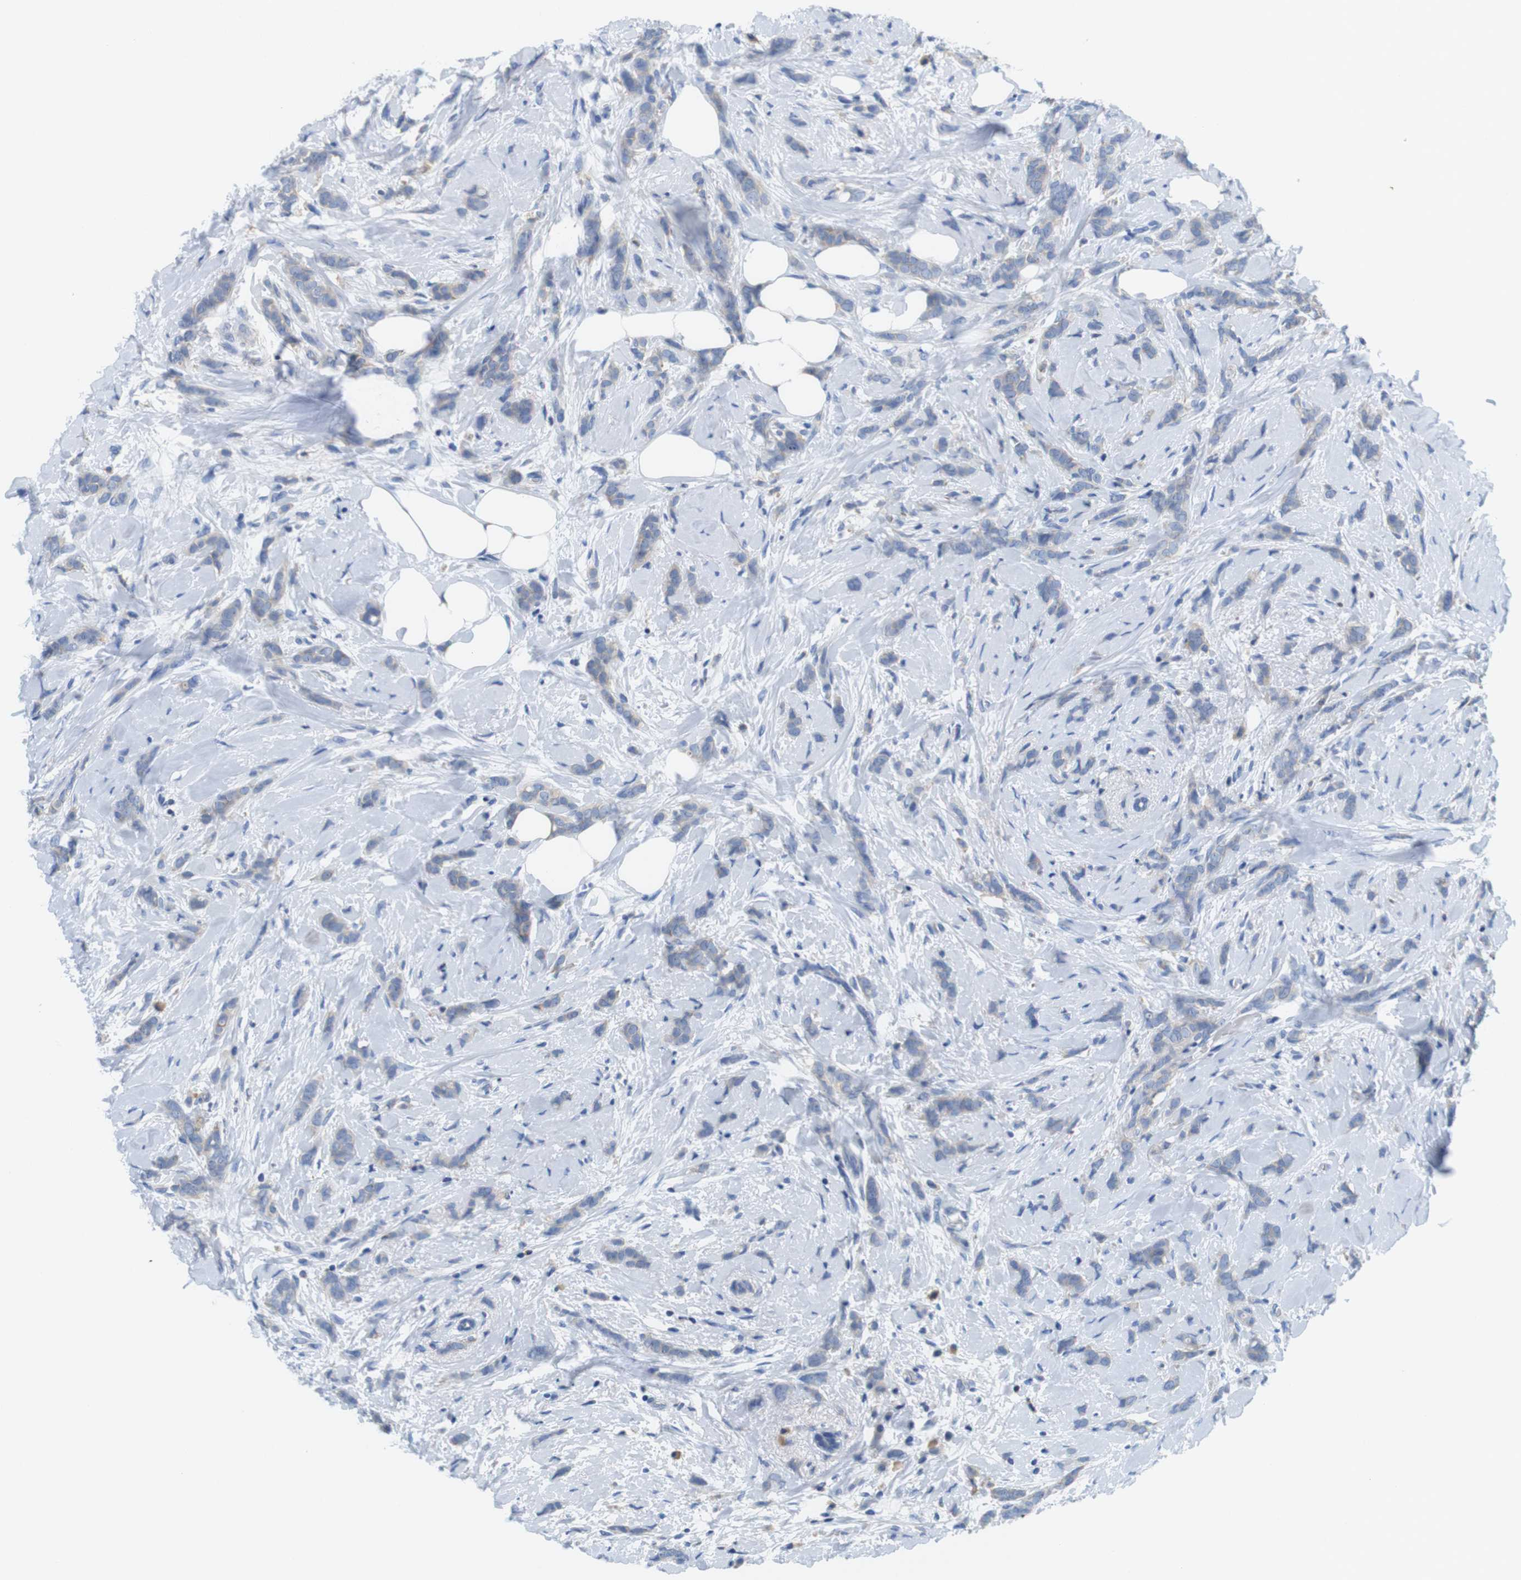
{"staining": {"intensity": "negative", "quantity": "none", "location": "none"}, "tissue": "breast cancer", "cell_type": "Tumor cells", "image_type": "cancer", "snomed": [{"axis": "morphology", "description": "Lobular carcinoma, in situ"}, {"axis": "morphology", "description": "Lobular carcinoma"}, {"axis": "topography", "description": "Breast"}], "caption": "Breast lobular carcinoma in situ was stained to show a protein in brown. There is no significant expression in tumor cells.", "gene": "CNGA2", "patient": {"sex": "female", "age": 41}}